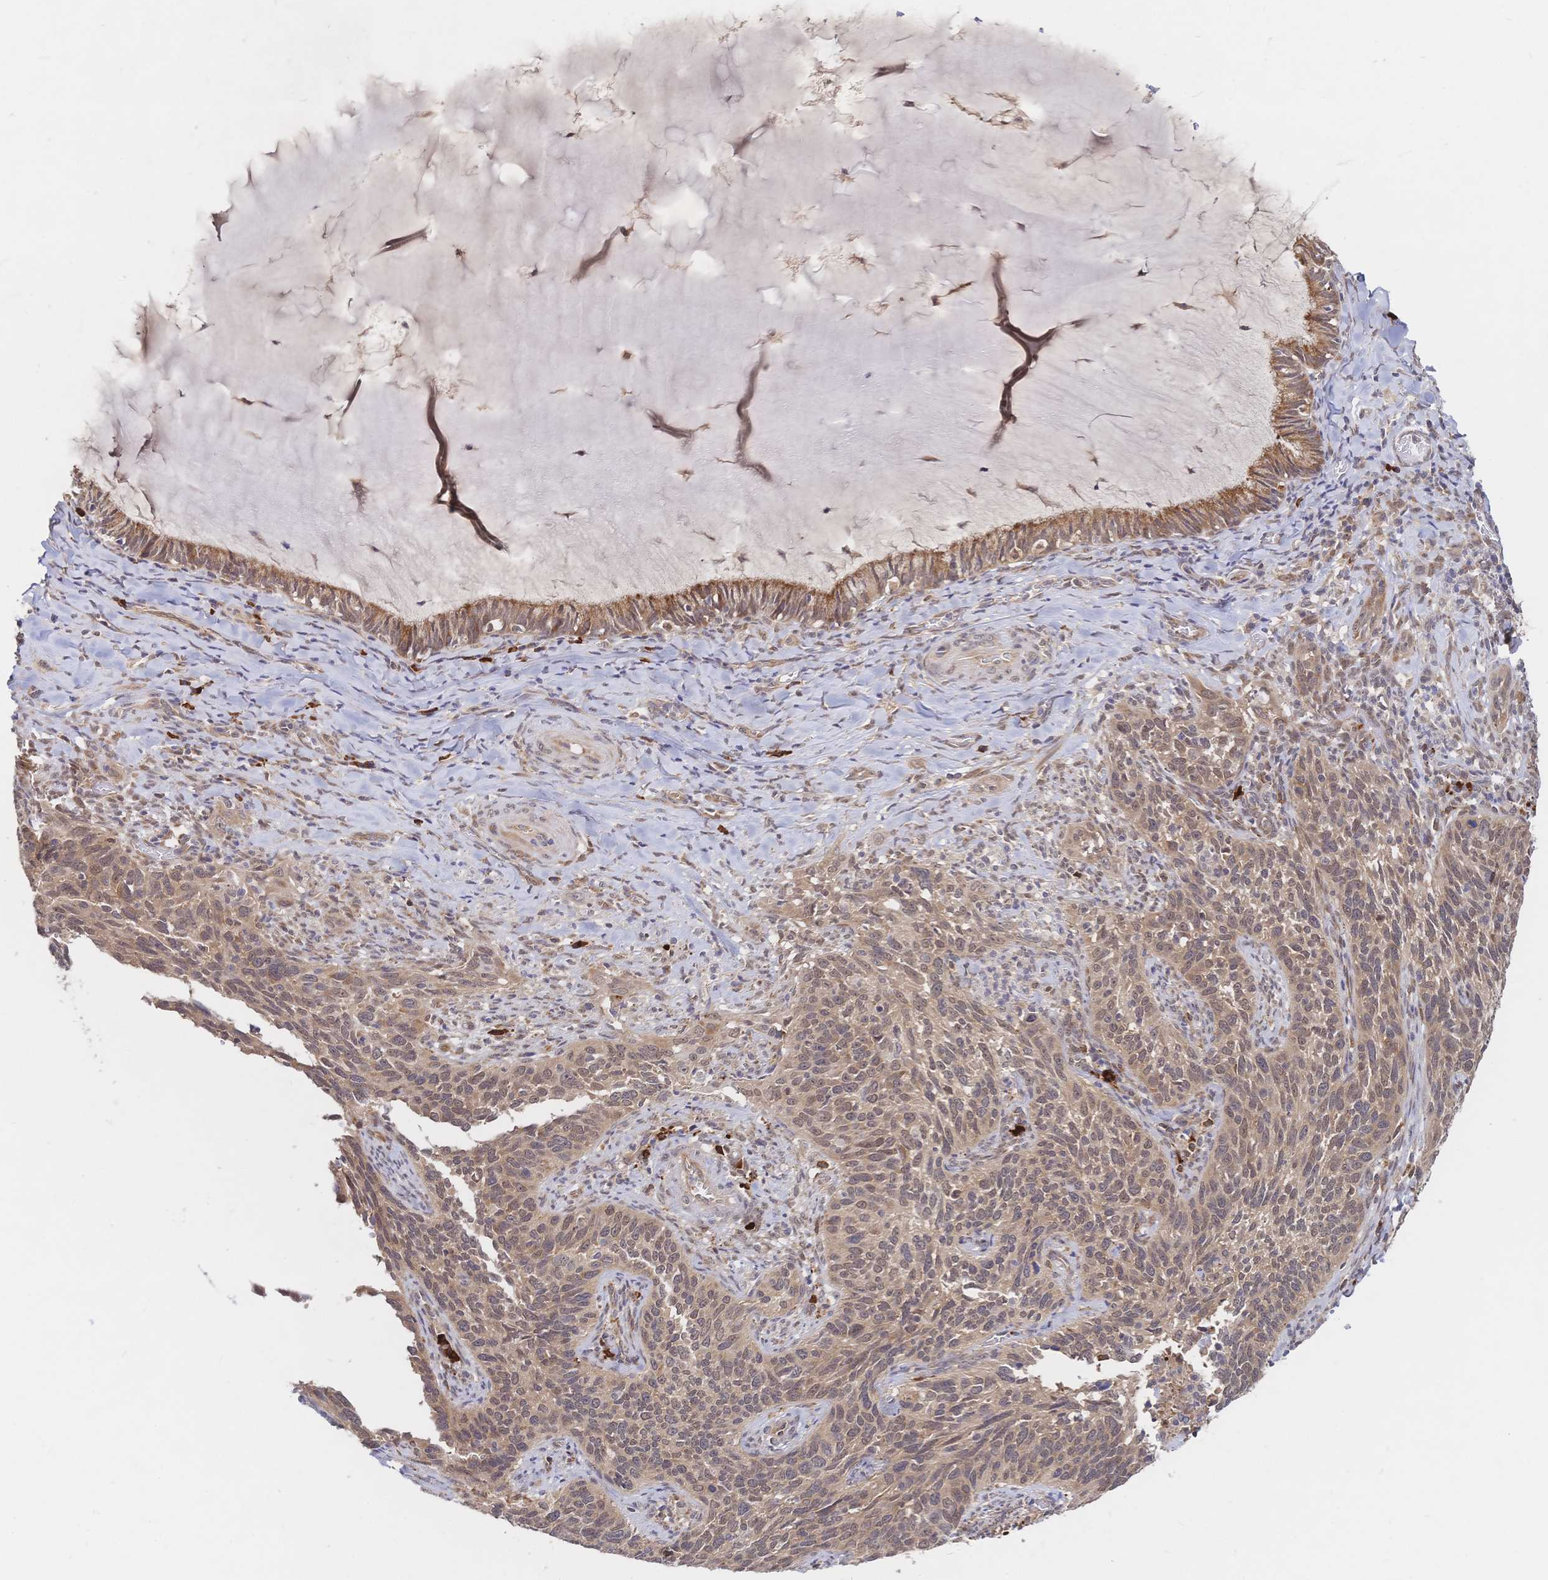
{"staining": {"intensity": "weak", "quantity": ">75%", "location": "cytoplasmic/membranous,nuclear"}, "tissue": "cervical cancer", "cell_type": "Tumor cells", "image_type": "cancer", "snomed": [{"axis": "morphology", "description": "Squamous cell carcinoma, NOS"}, {"axis": "topography", "description": "Cervix"}], "caption": "A micrograph showing weak cytoplasmic/membranous and nuclear positivity in approximately >75% of tumor cells in cervical cancer (squamous cell carcinoma), as visualized by brown immunohistochemical staining.", "gene": "LMO4", "patient": {"sex": "female", "age": 51}}